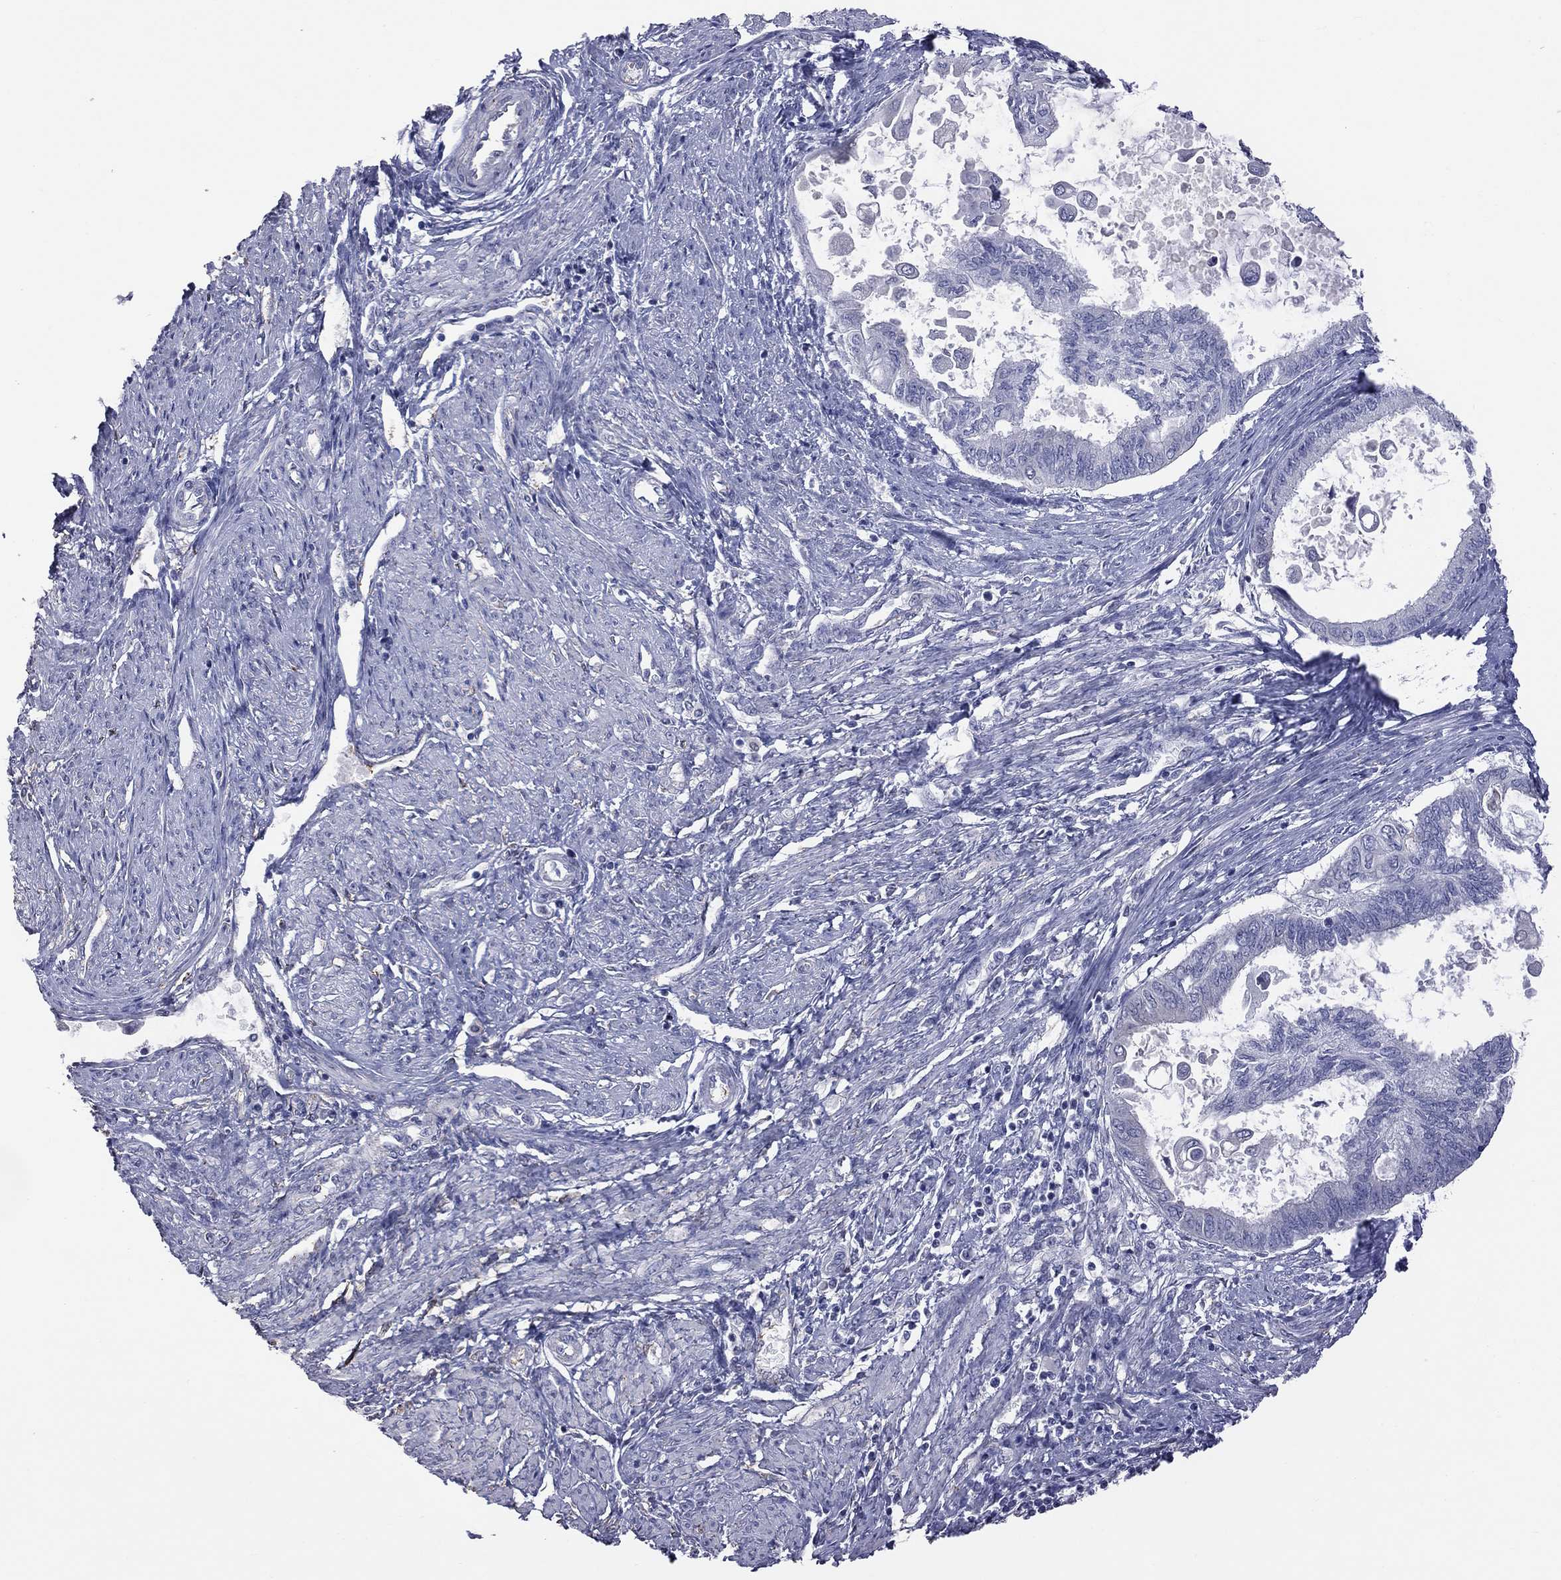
{"staining": {"intensity": "negative", "quantity": "none", "location": "none"}, "tissue": "endometrial cancer", "cell_type": "Tumor cells", "image_type": "cancer", "snomed": [{"axis": "morphology", "description": "Adenocarcinoma, NOS"}, {"axis": "topography", "description": "Endometrium"}], "caption": "Human endometrial cancer (adenocarcinoma) stained for a protein using immunohistochemistry (IHC) demonstrates no expression in tumor cells.", "gene": "HYLS1", "patient": {"sex": "female", "age": 86}}